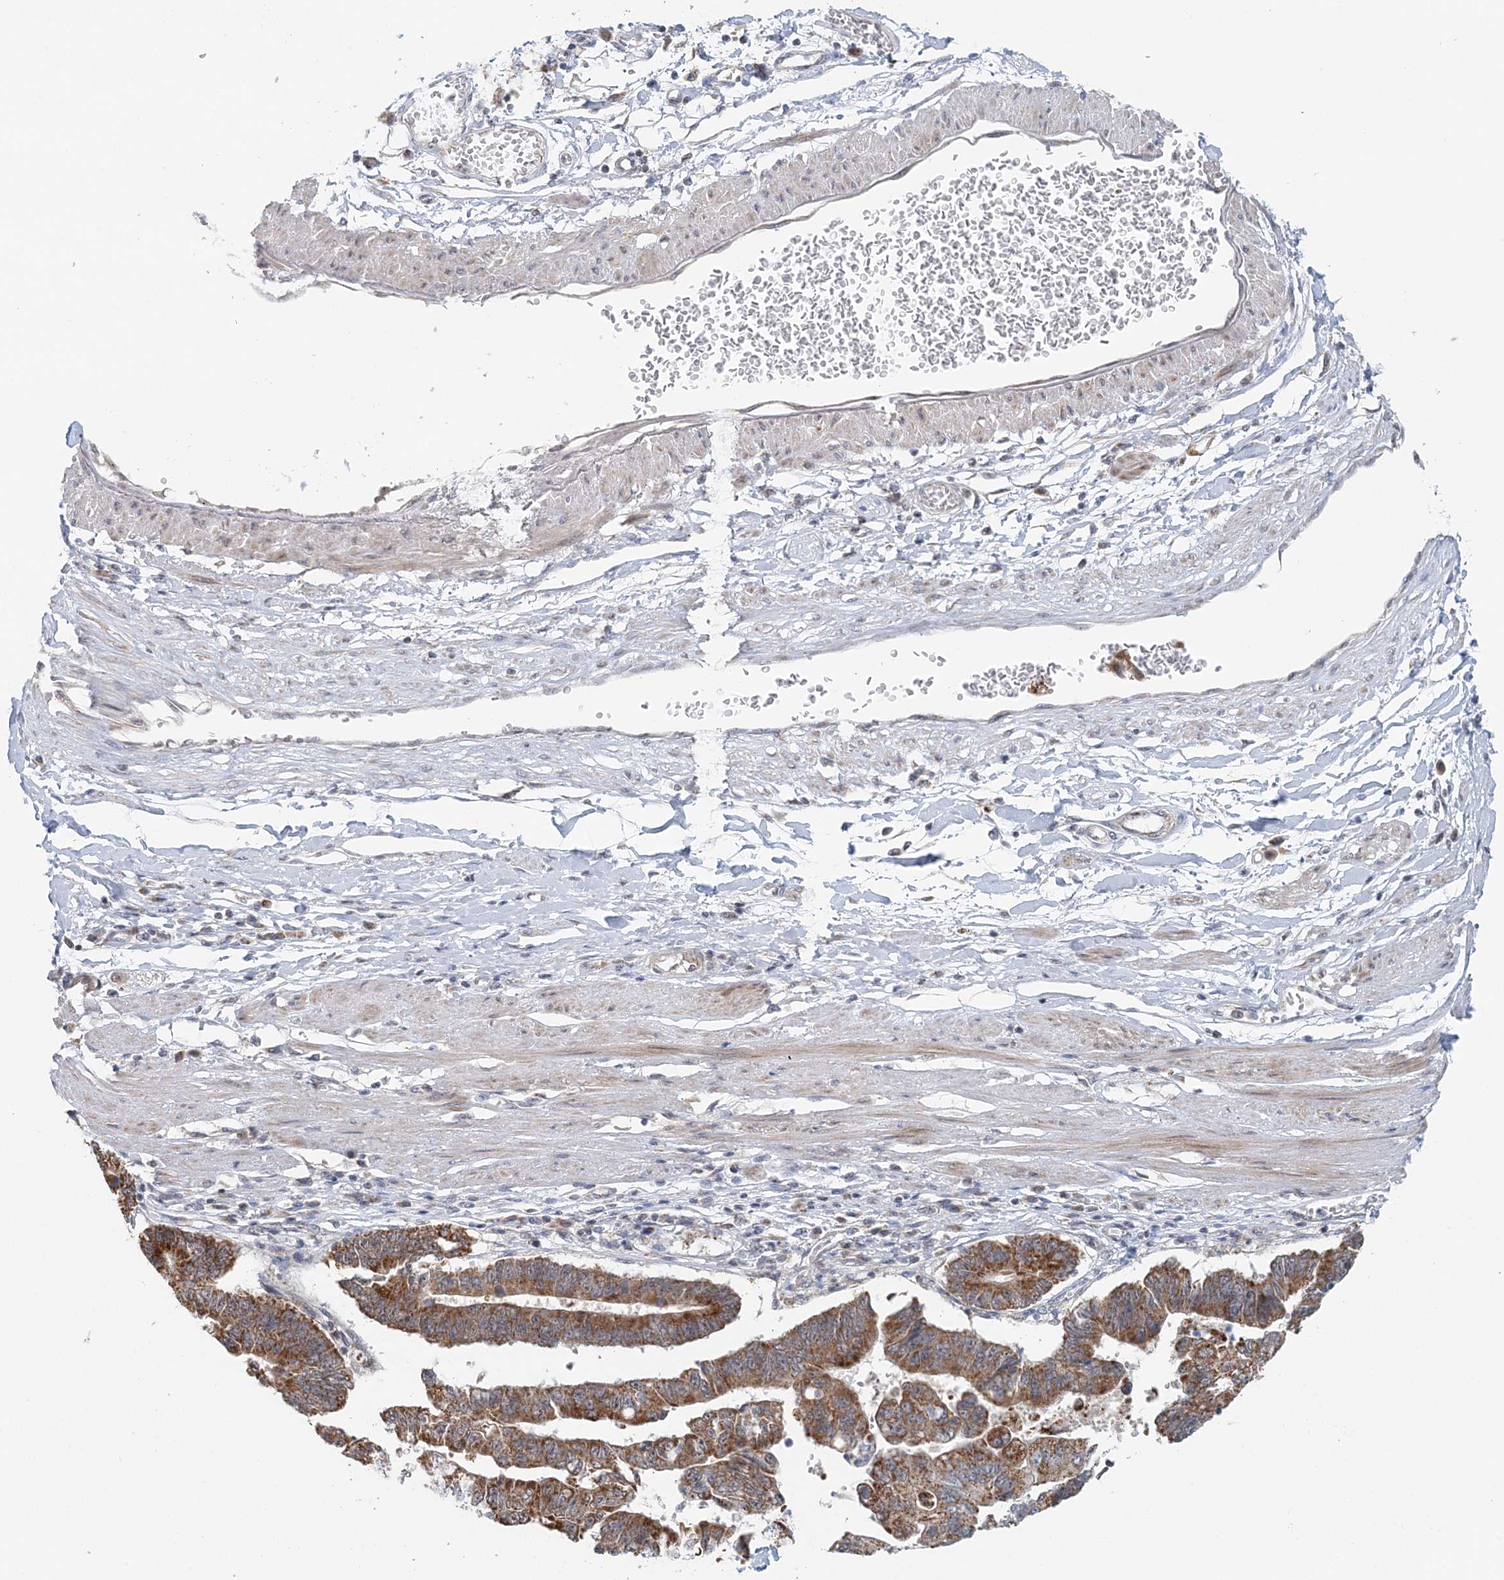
{"staining": {"intensity": "moderate", "quantity": ">75%", "location": "cytoplasmic/membranous"}, "tissue": "stomach cancer", "cell_type": "Tumor cells", "image_type": "cancer", "snomed": [{"axis": "morphology", "description": "Adenocarcinoma, NOS"}, {"axis": "topography", "description": "Stomach"}], "caption": "Stomach adenocarcinoma stained with DAB (3,3'-diaminobenzidine) immunohistochemistry shows medium levels of moderate cytoplasmic/membranous positivity in approximately >75% of tumor cells.", "gene": "RNF150", "patient": {"sex": "male", "age": 59}}